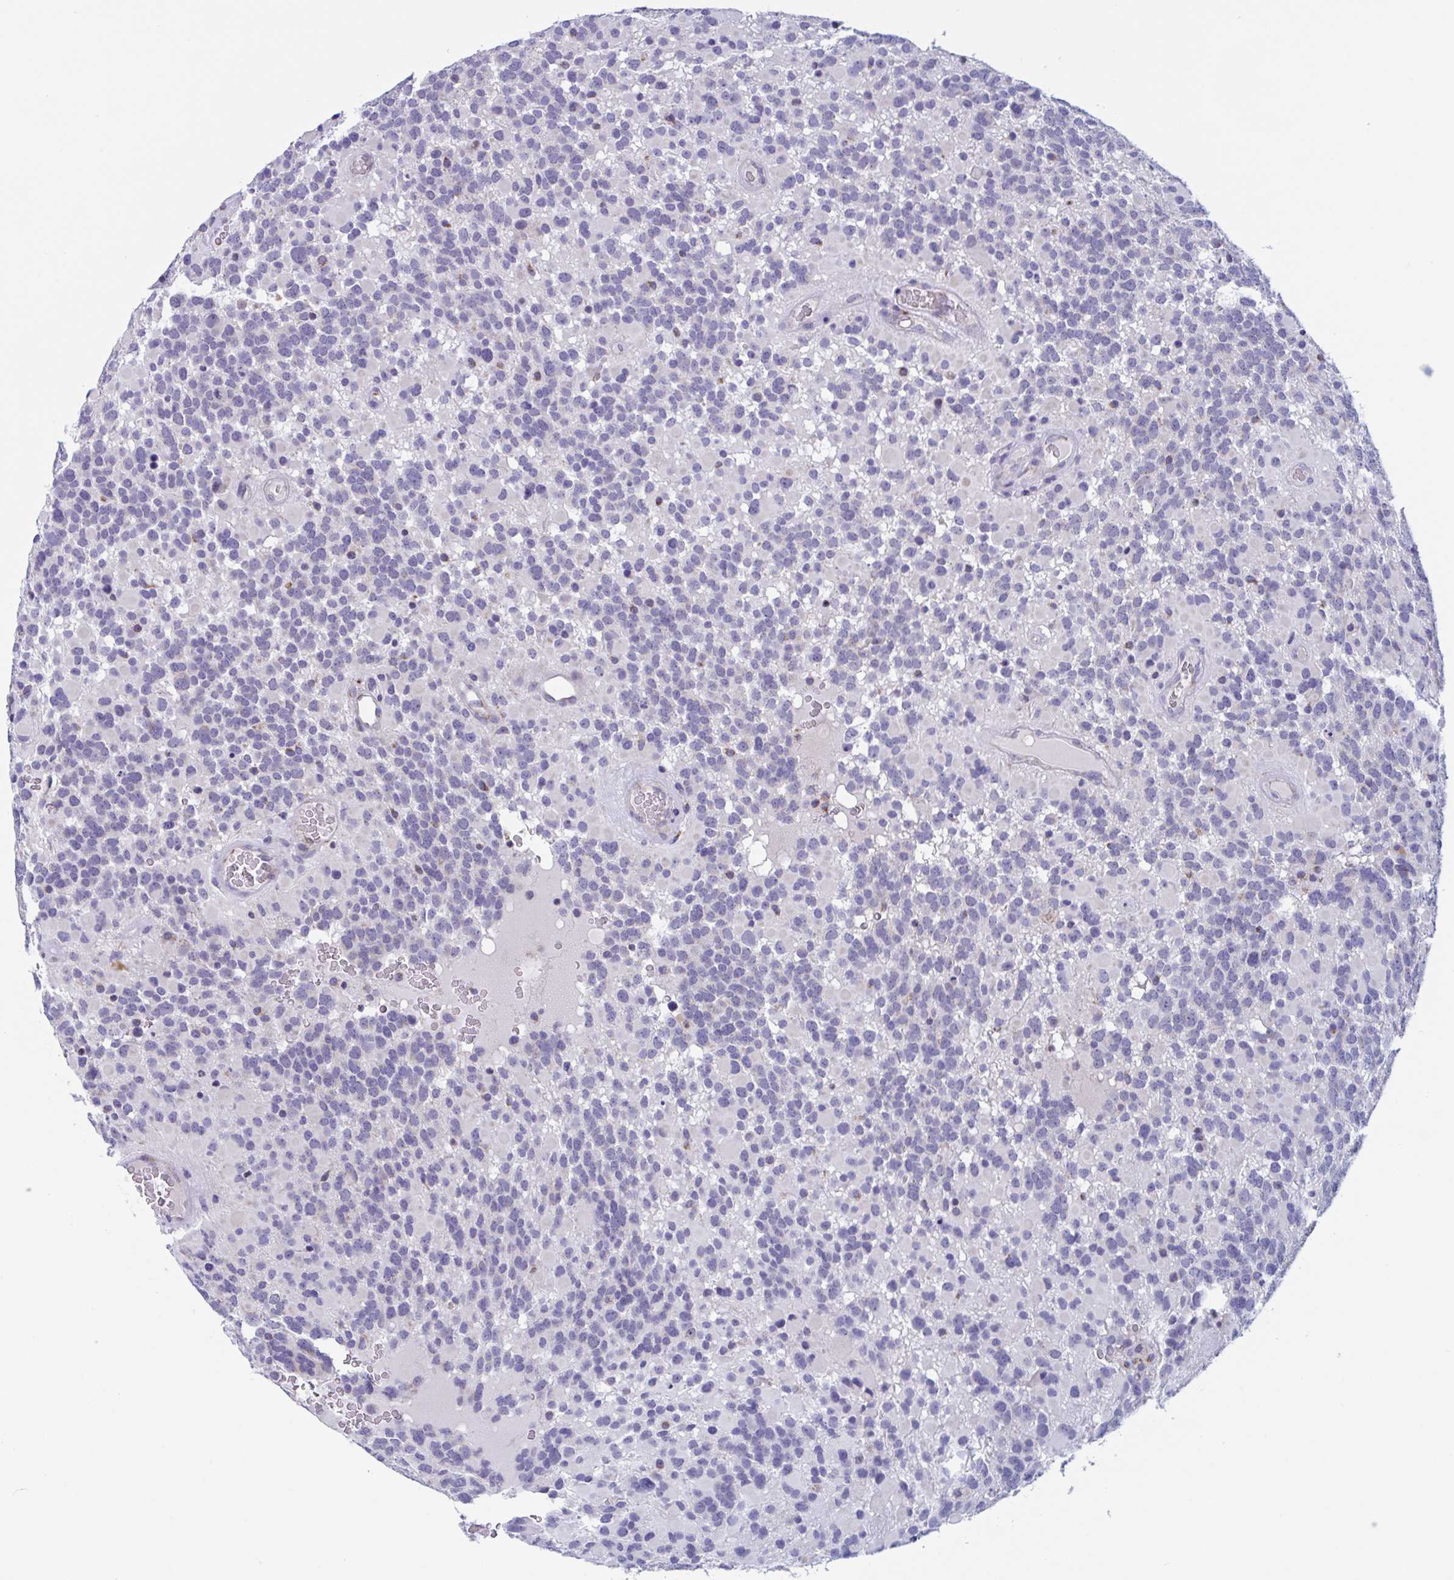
{"staining": {"intensity": "negative", "quantity": "none", "location": "none"}, "tissue": "glioma", "cell_type": "Tumor cells", "image_type": "cancer", "snomed": [{"axis": "morphology", "description": "Glioma, malignant, High grade"}, {"axis": "topography", "description": "Brain"}], "caption": "Immunohistochemistry (IHC) image of neoplastic tissue: human glioma stained with DAB shows no significant protein positivity in tumor cells.", "gene": "BCAT2", "patient": {"sex": "female", "age": 40}}